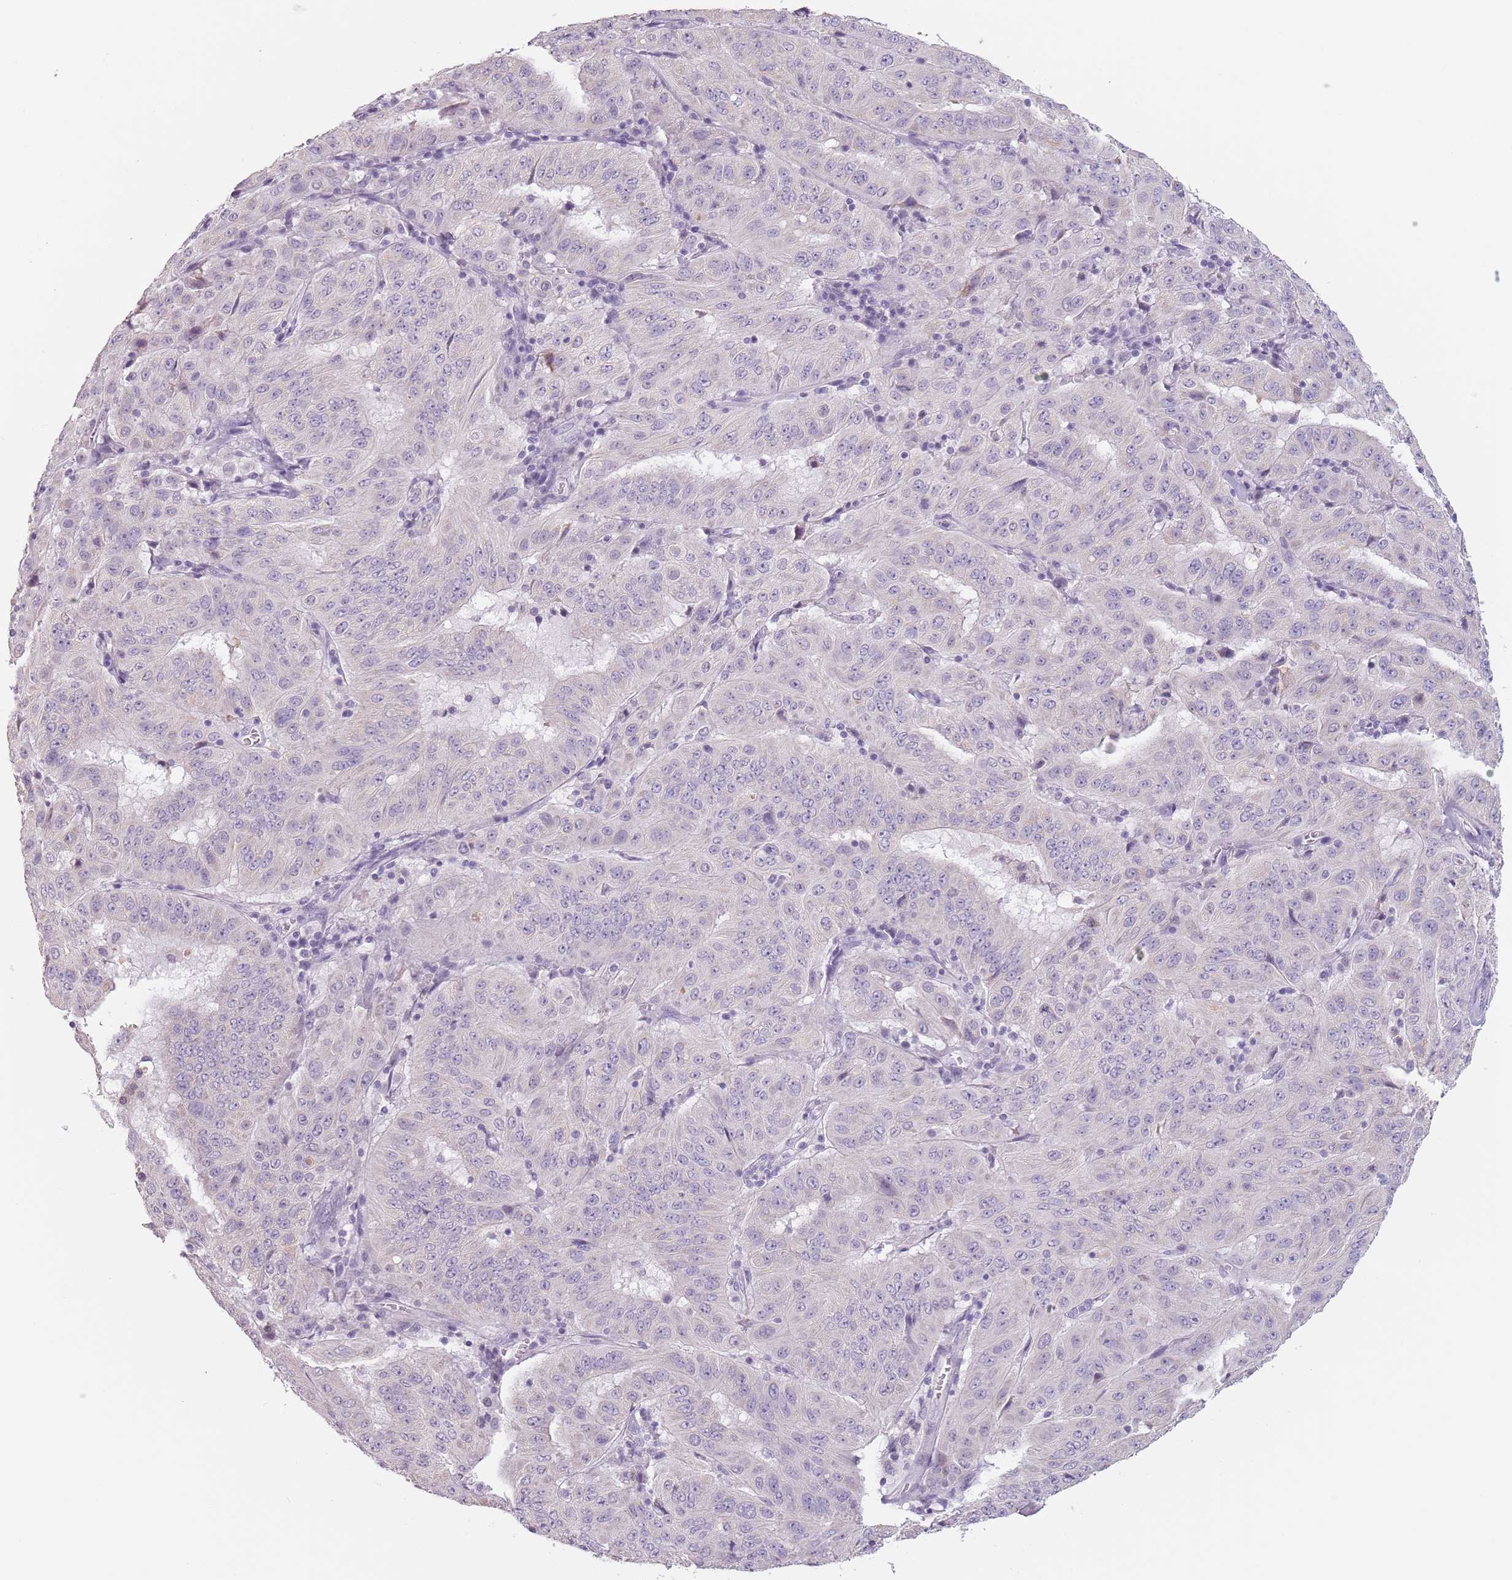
{"staining": {"intensity": "negative", "quantity": "none", "location": "none"}, "tissue": "pancreatic cancer", "cell_type": "Tumor cells", "image_type": "cancer", "snomed": [{"axis": "morphology", "description": "Adenocarcinoma, NOS"}, {"axis": "topography", "description": "Pancreas"}], "caption": "High magnification brightfield microscopy of pancreatic cancer stained with DAB (3,3'-diaminobenzidine) (brown) and counterstained with hematoxylin (blue): tumor cells show no significant positivity.", "gene": "CEP19", "patient": {"sex": "male", "age": 63}}